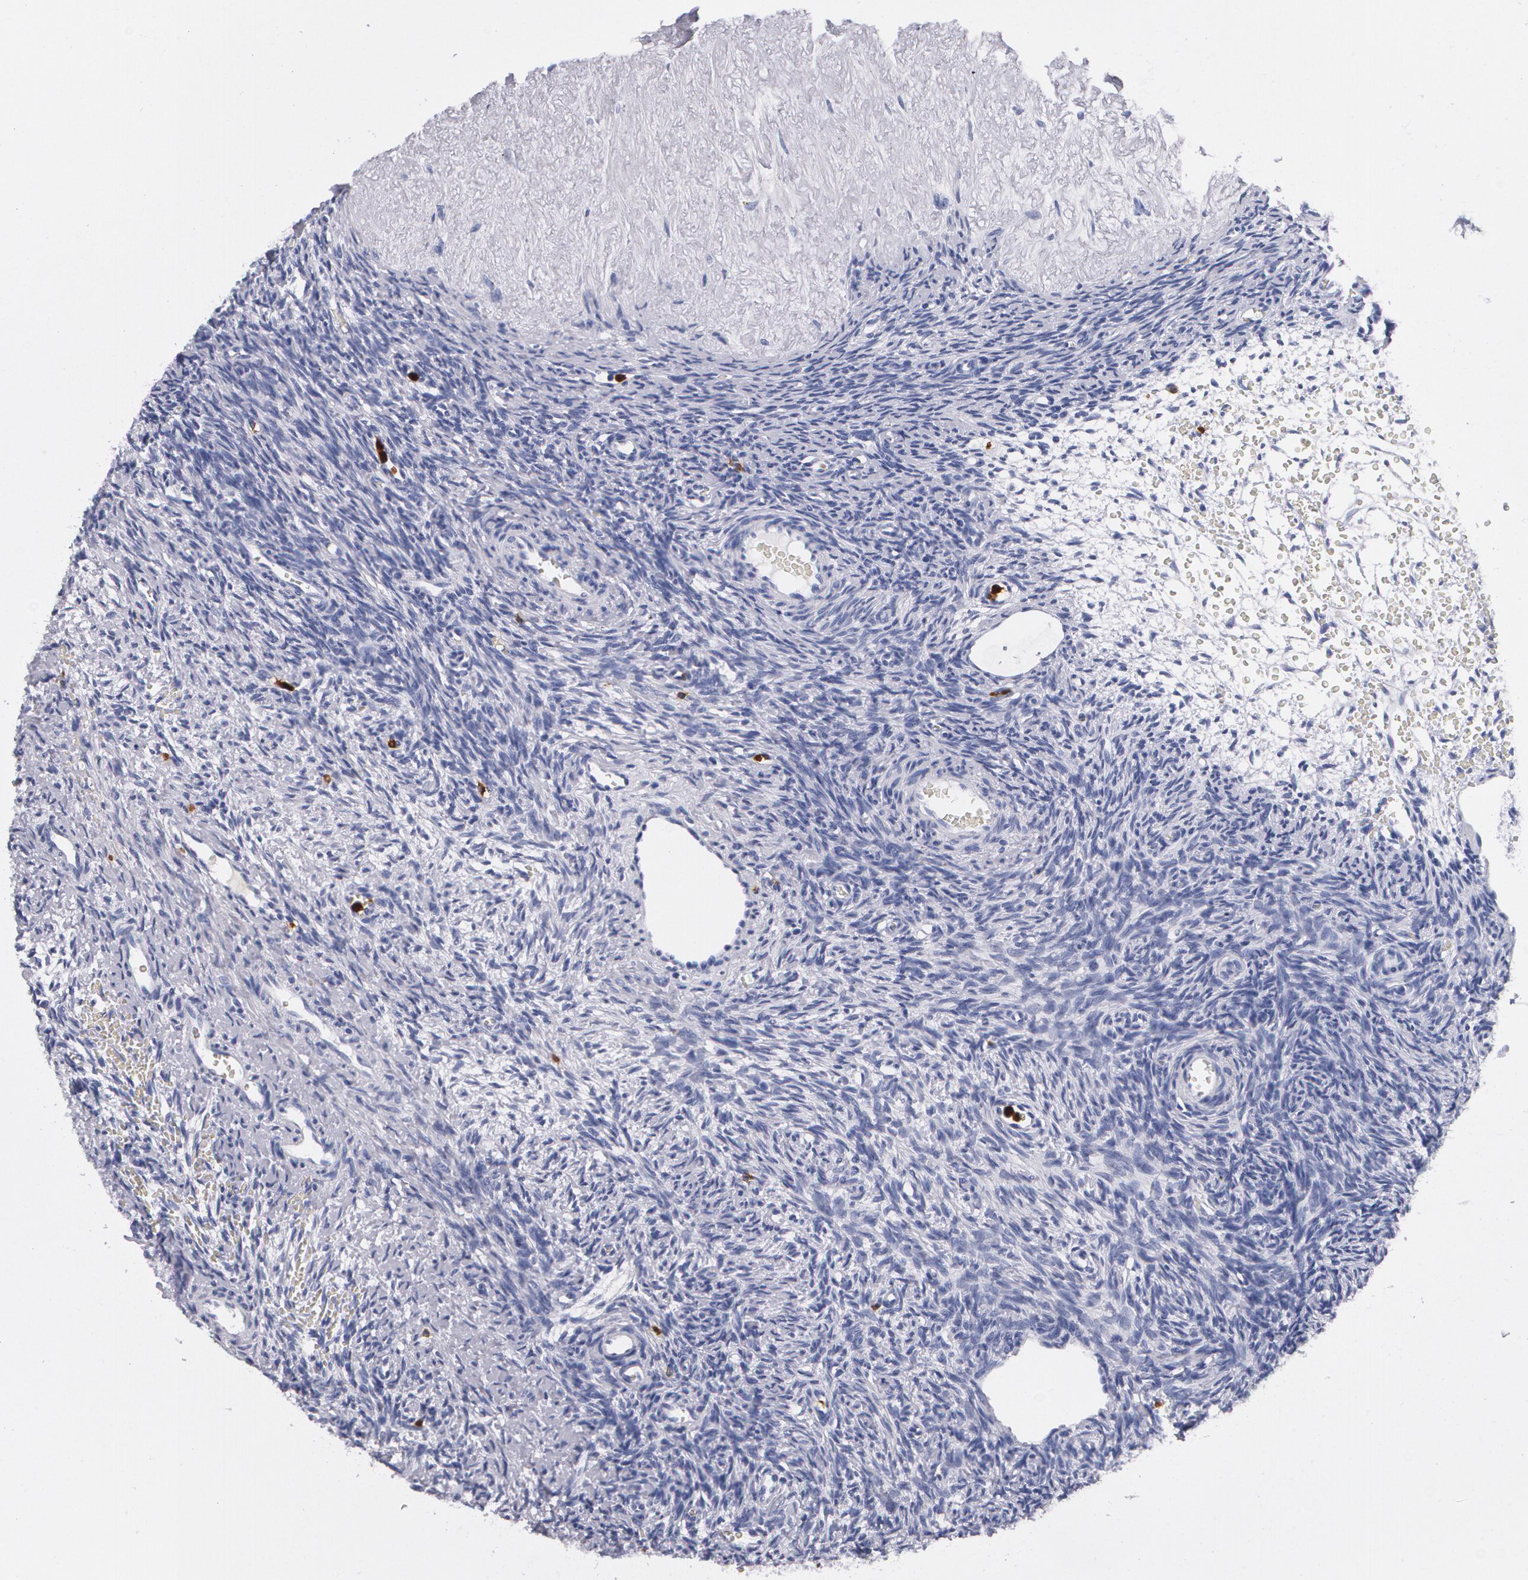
{"staining": {"intensity": "negative", "quantity": "none", "location": "none"}, "tissue": "ovary", "cell_type": "Follicle cells", "image_type": "normal", "snomed": [{"axis": "morphology", "description": "Normal tissue, NOS"}, {"axis": "topography", "description": "Ovary"}], "caption": "DAB immunohistochemical staining of benign human ovary exhibits no significant positivity in follicle cells.", "gene": "S100A8", "patient": {"sex": "female", "age": 39}}